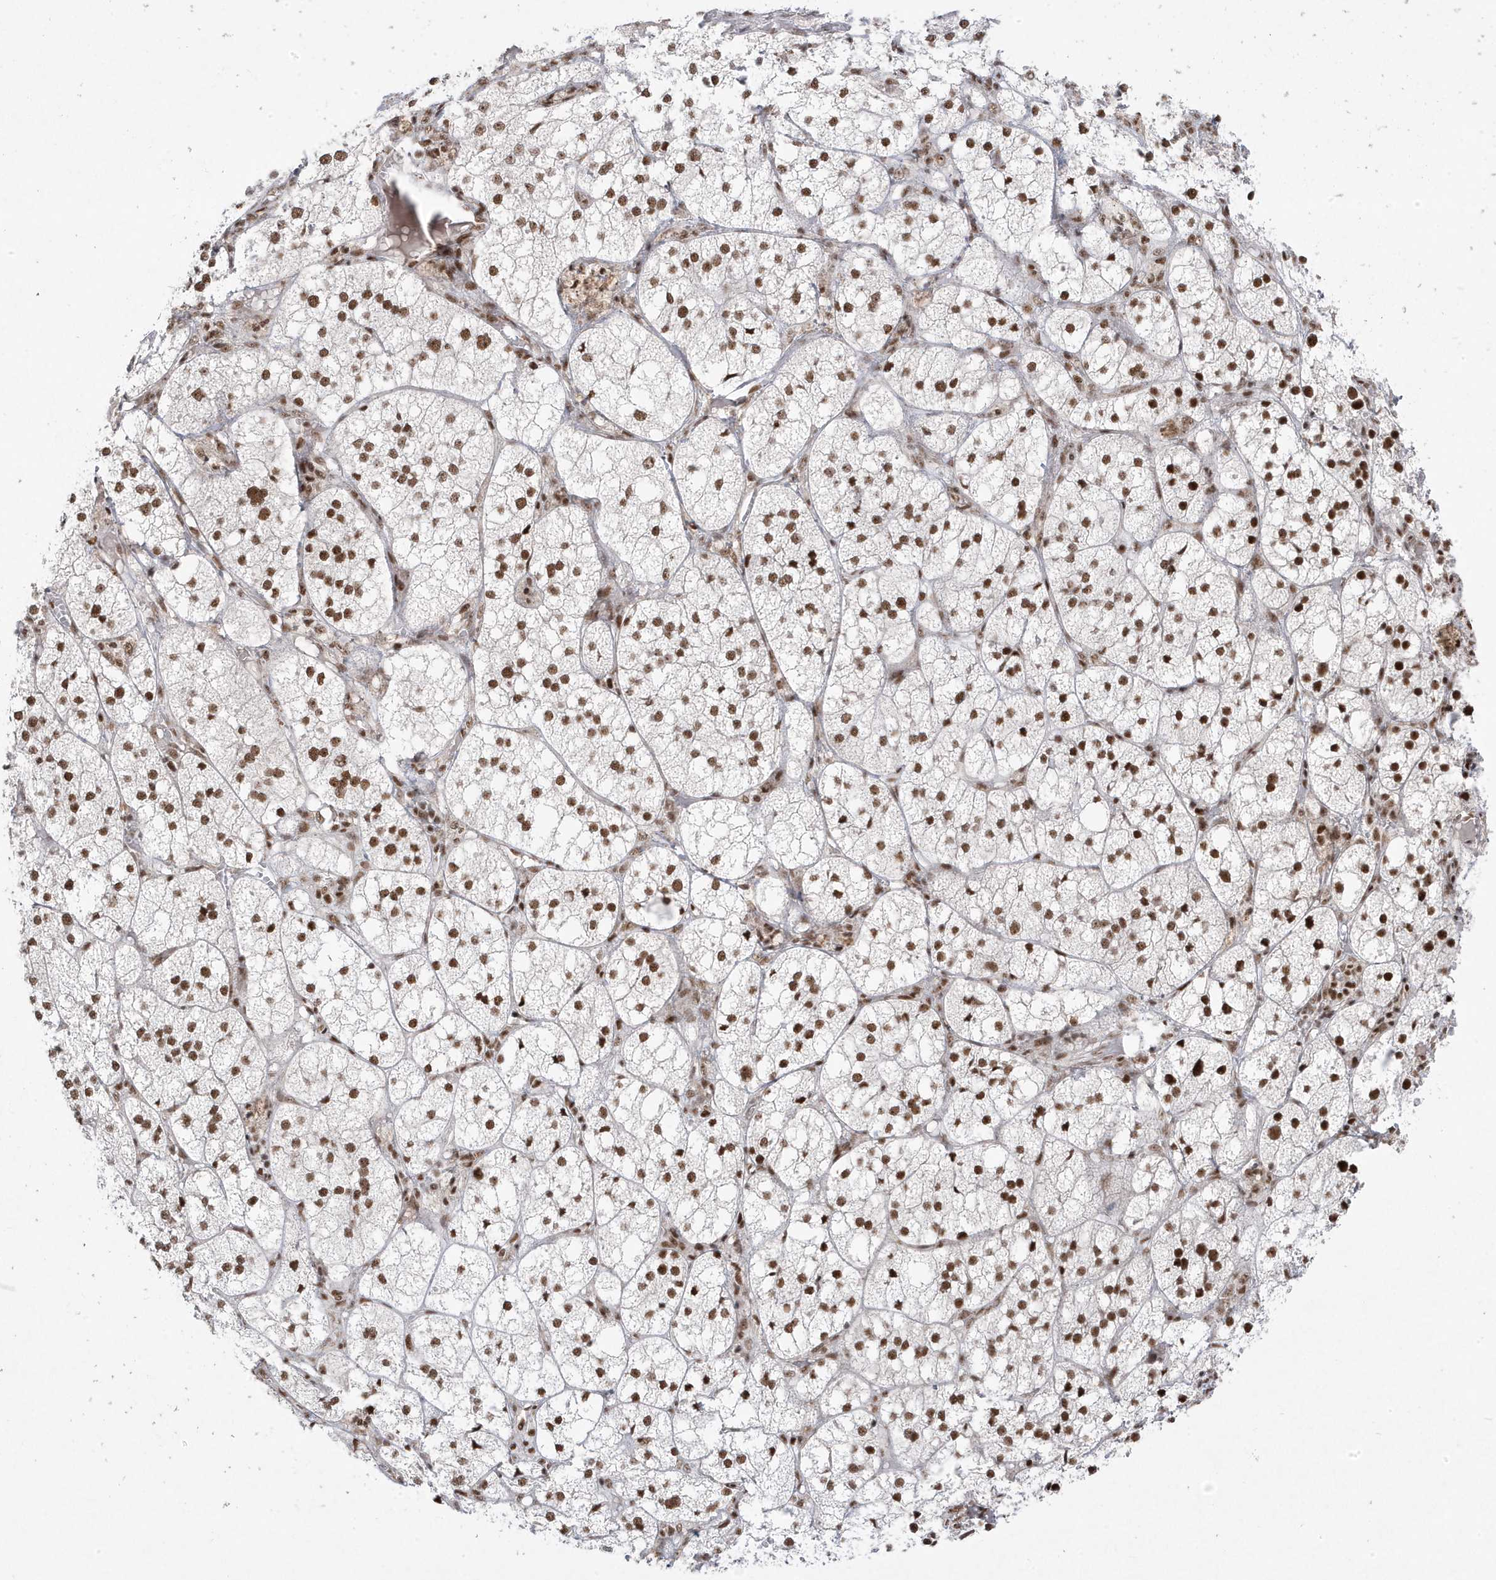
{"staining": {"intensity": "strong", "quantity": ">75%", "location": "nuclear"}, "tissue": "adrenal gland", "cell_type": "Glandular cells", "image_type": "normal", "snomed": [{"axis": "morphology", "description": "Normal tissue, NOS"}, {"axis": "topography", "description": "Adrenal gland"}], "caption": "The immunohistochemical stain labels strong nuclear expression in glandular cells of benign adrenal gland. (DAB IHC, brown staining for protein, blue staining for nuclei).", "gene": "MTREX", "patient": {"sex": "female", "age": 61}}